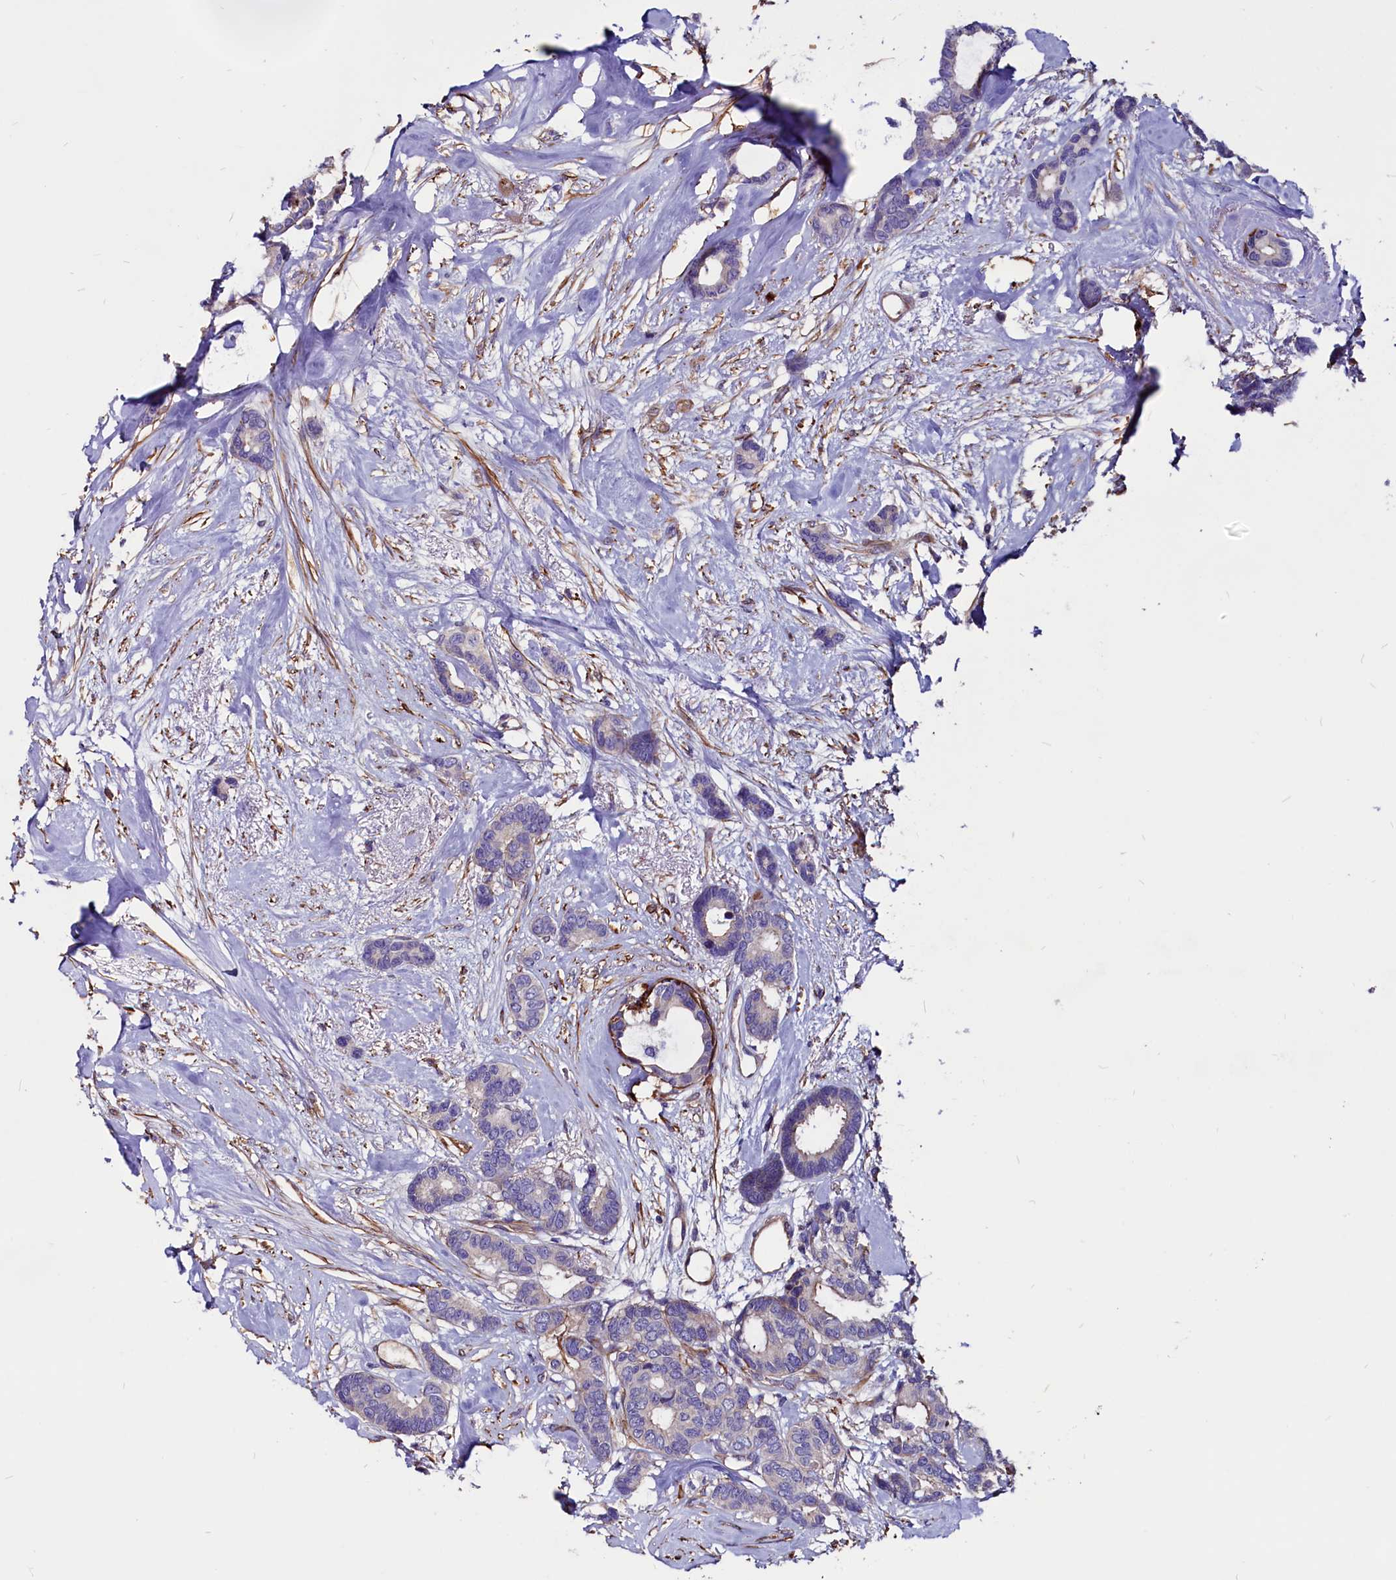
{"staining": {"intensity": "weak", "quantity": "<25%", "location": "cytoplasmic/membranous"}, "tissue": "breast cancer", "cell_type": "Tumor cells", "image_type": "cancer", "snomed": [{"axis": "morphology", "description": "Duct carcinoma"}, {"axis": "topography", "description": "Breast"}], "caption": "Protein analysis of intraductal carcinoma (breast) reveals no significant staining in tumor cells.", "gene": "ZNF749", "patient": {"sex": "female", "age": 87}}